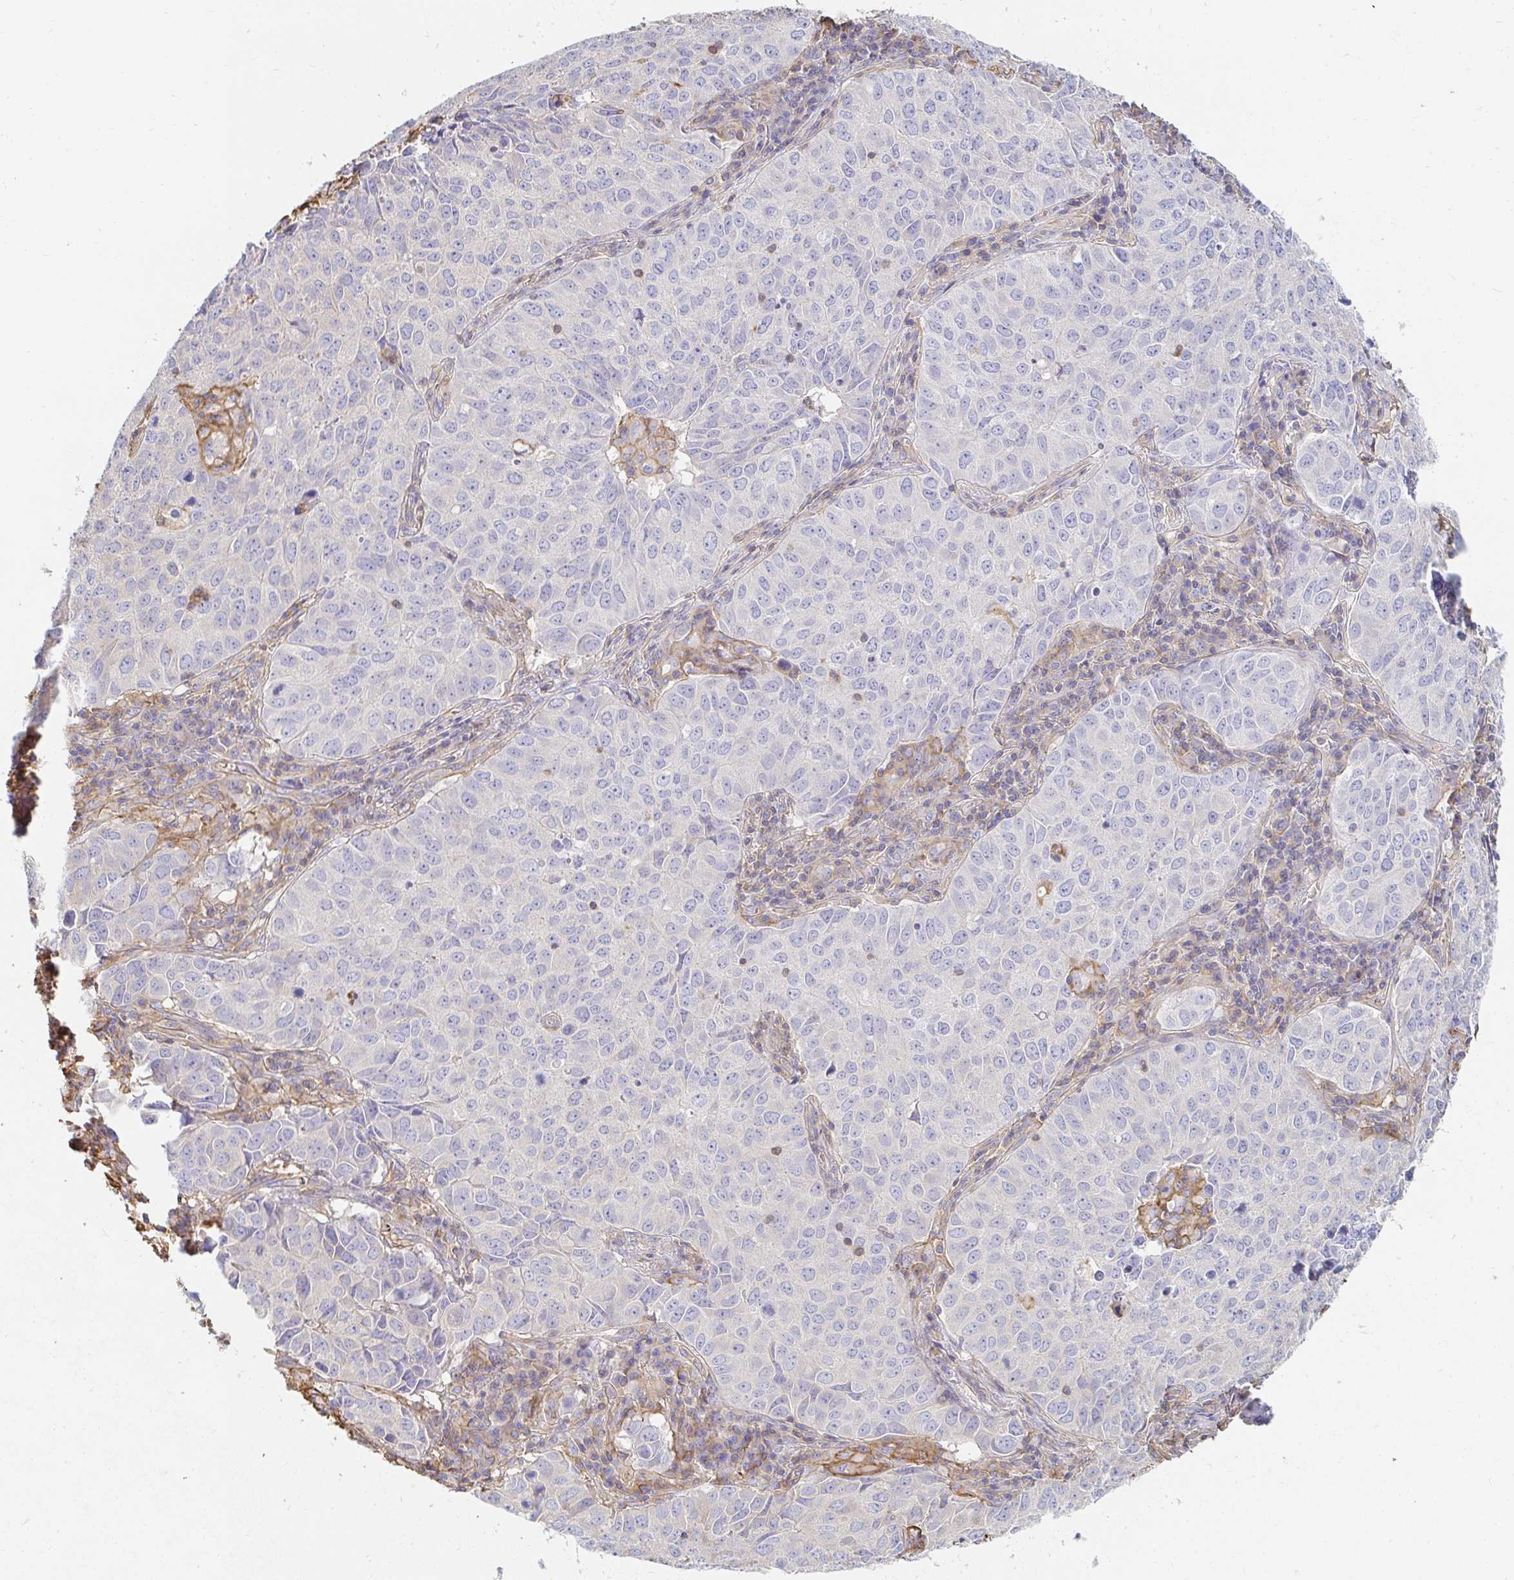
{"staining": {"intensity": "negative", "quantity": "none", "location": "none"}, "tissue": "lung cancer", "cell_type": "Tumor cells", "image_type": "cancer", "snomed": [{"axis": "morphology", "description": "Adenocarcinoma, NOS"}, {"axis": "topography", "description": "Lung"}], "caption": "An image of human lung cancer (adenocarcinoma) is negative for staining in tumor cells.", "gene": "TSPAN19", "patient": {"sex": "female", "age": 50}}